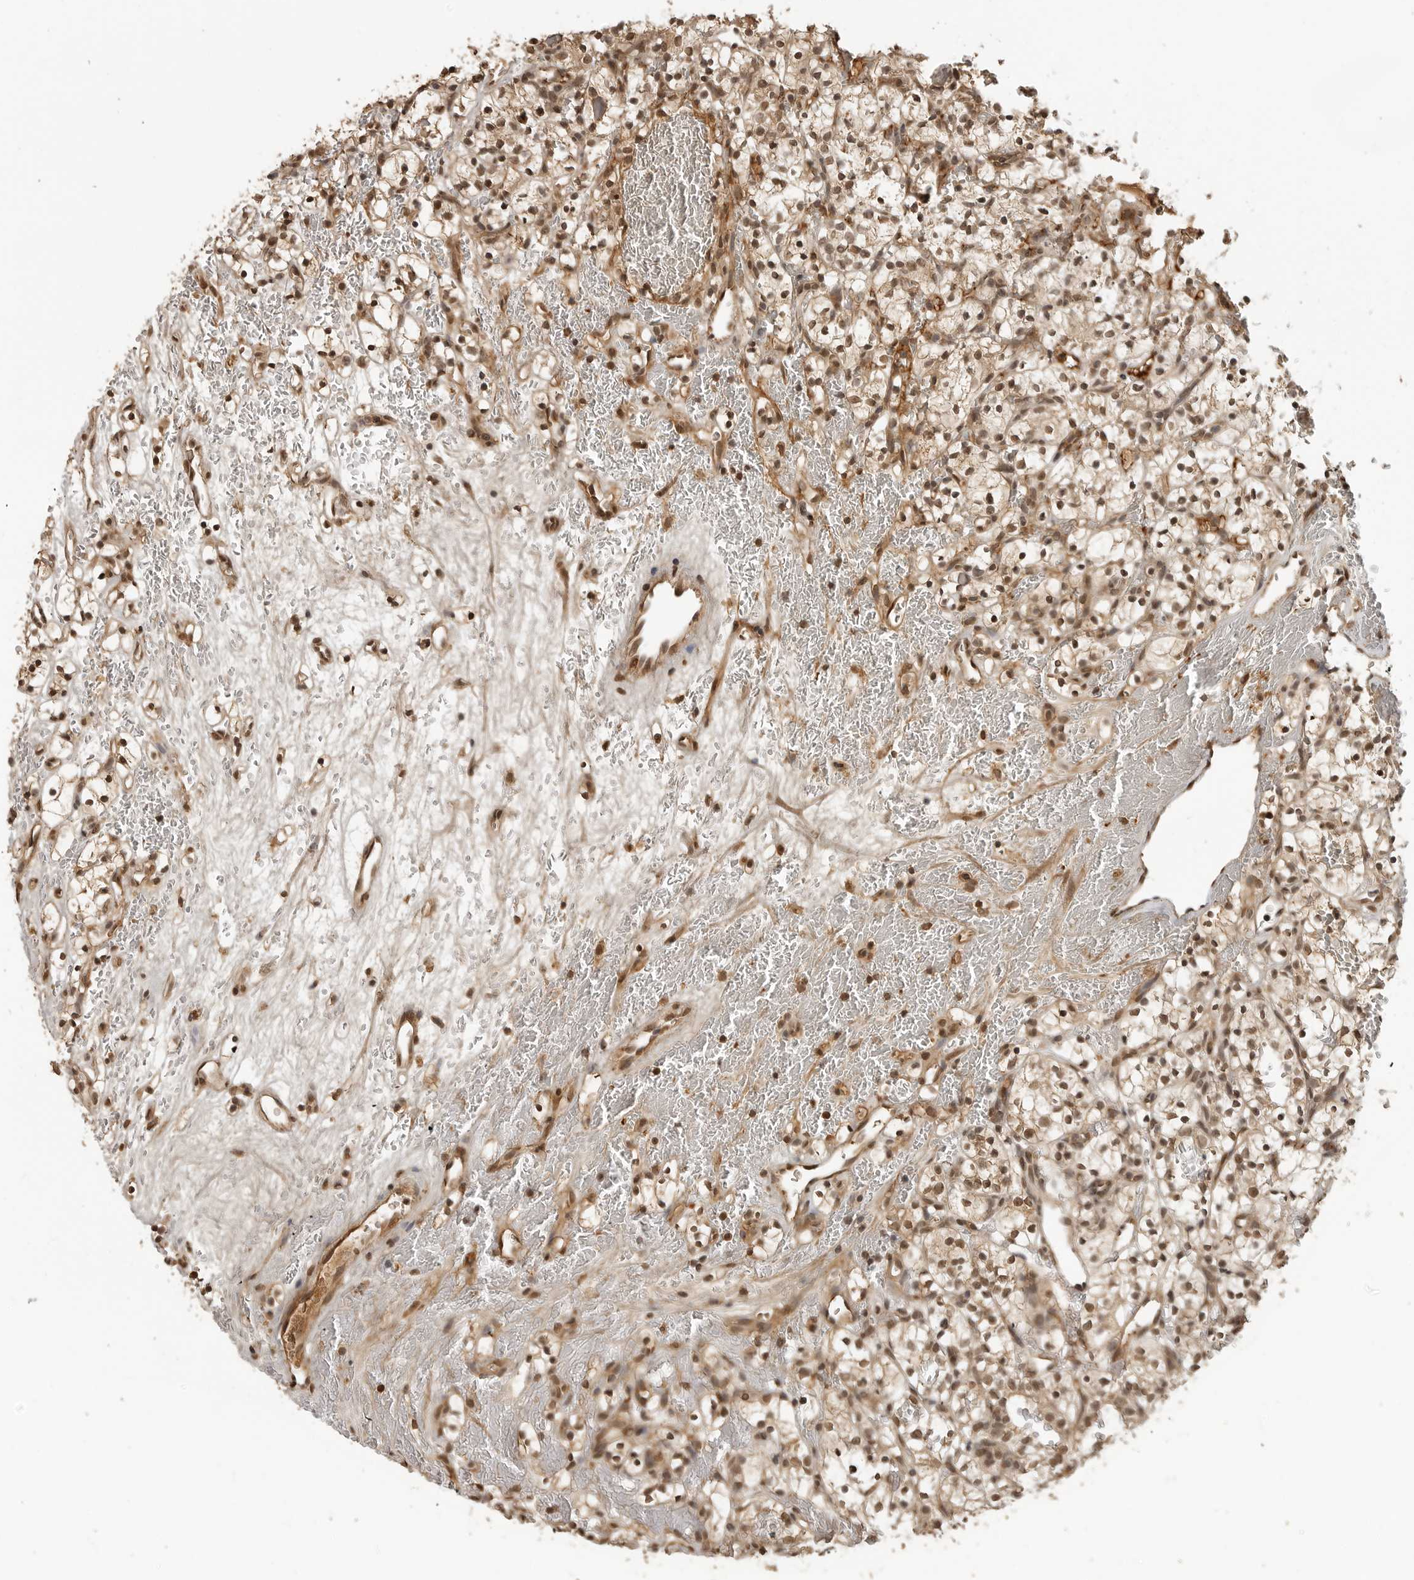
{"staining": {"intensity": "moderate", "quantity": ">75%", "location": "nuclear"}, "tissue": "renal cancer", "cell_type": "Tumor cells", "image_type": "cancer", "snomed": [{"axis": "morphology", "description": "Adenocarcinoma, NOS"}, {"axis": "topography", "description": "Kidney"}], "caption": "About >75% of tumor cells in human adenocarcinoma (renal) show moderate nuclear protein staining as visualized by brown immunohistochemical staining.", "gene": "CLOCK", "patient": {"sex": "female", "age": 57}}